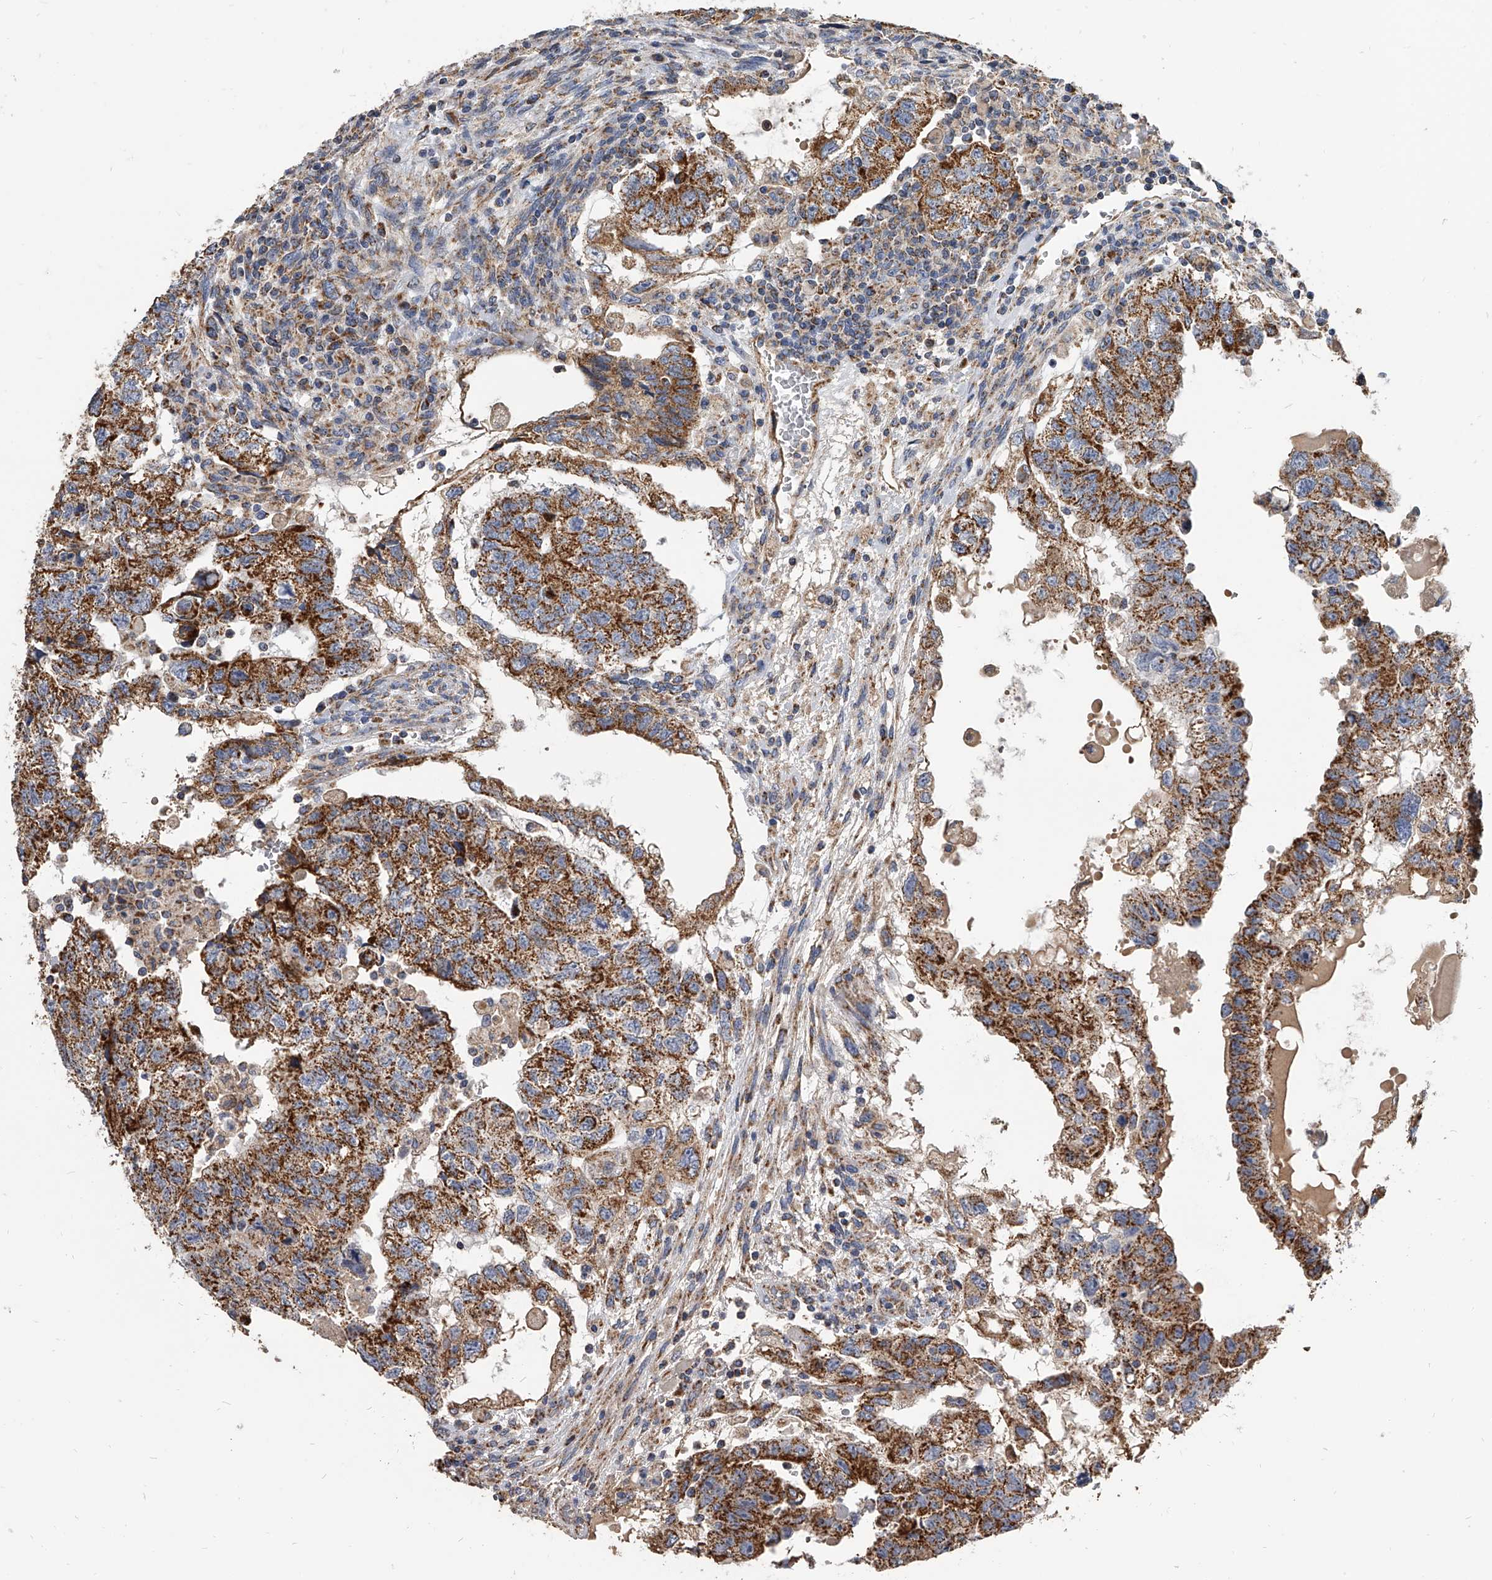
{"staining": {"intensity": "strong", "quantity": ">75%", "location": "cytoplasmic/membranous"}, "tissue": "testis cancer", "cell_type": "Tumor cells", "image_type": "cancer", "snomed": [{"axis": "morphology", "description": "Carcinoma, Embryonal, NOS"}, {"axis": "topography", "description": "Testis"}], "caption": "A histopathology image showing strong cytoplasmic/membranous positivity in approximately >75% of tumor cells in testis cancer (embryonal carcinoma), as visualized by brown immunohistochemical staining.", "gene": "MRPL28", "patient": {"sex": "male", "age": 36}}